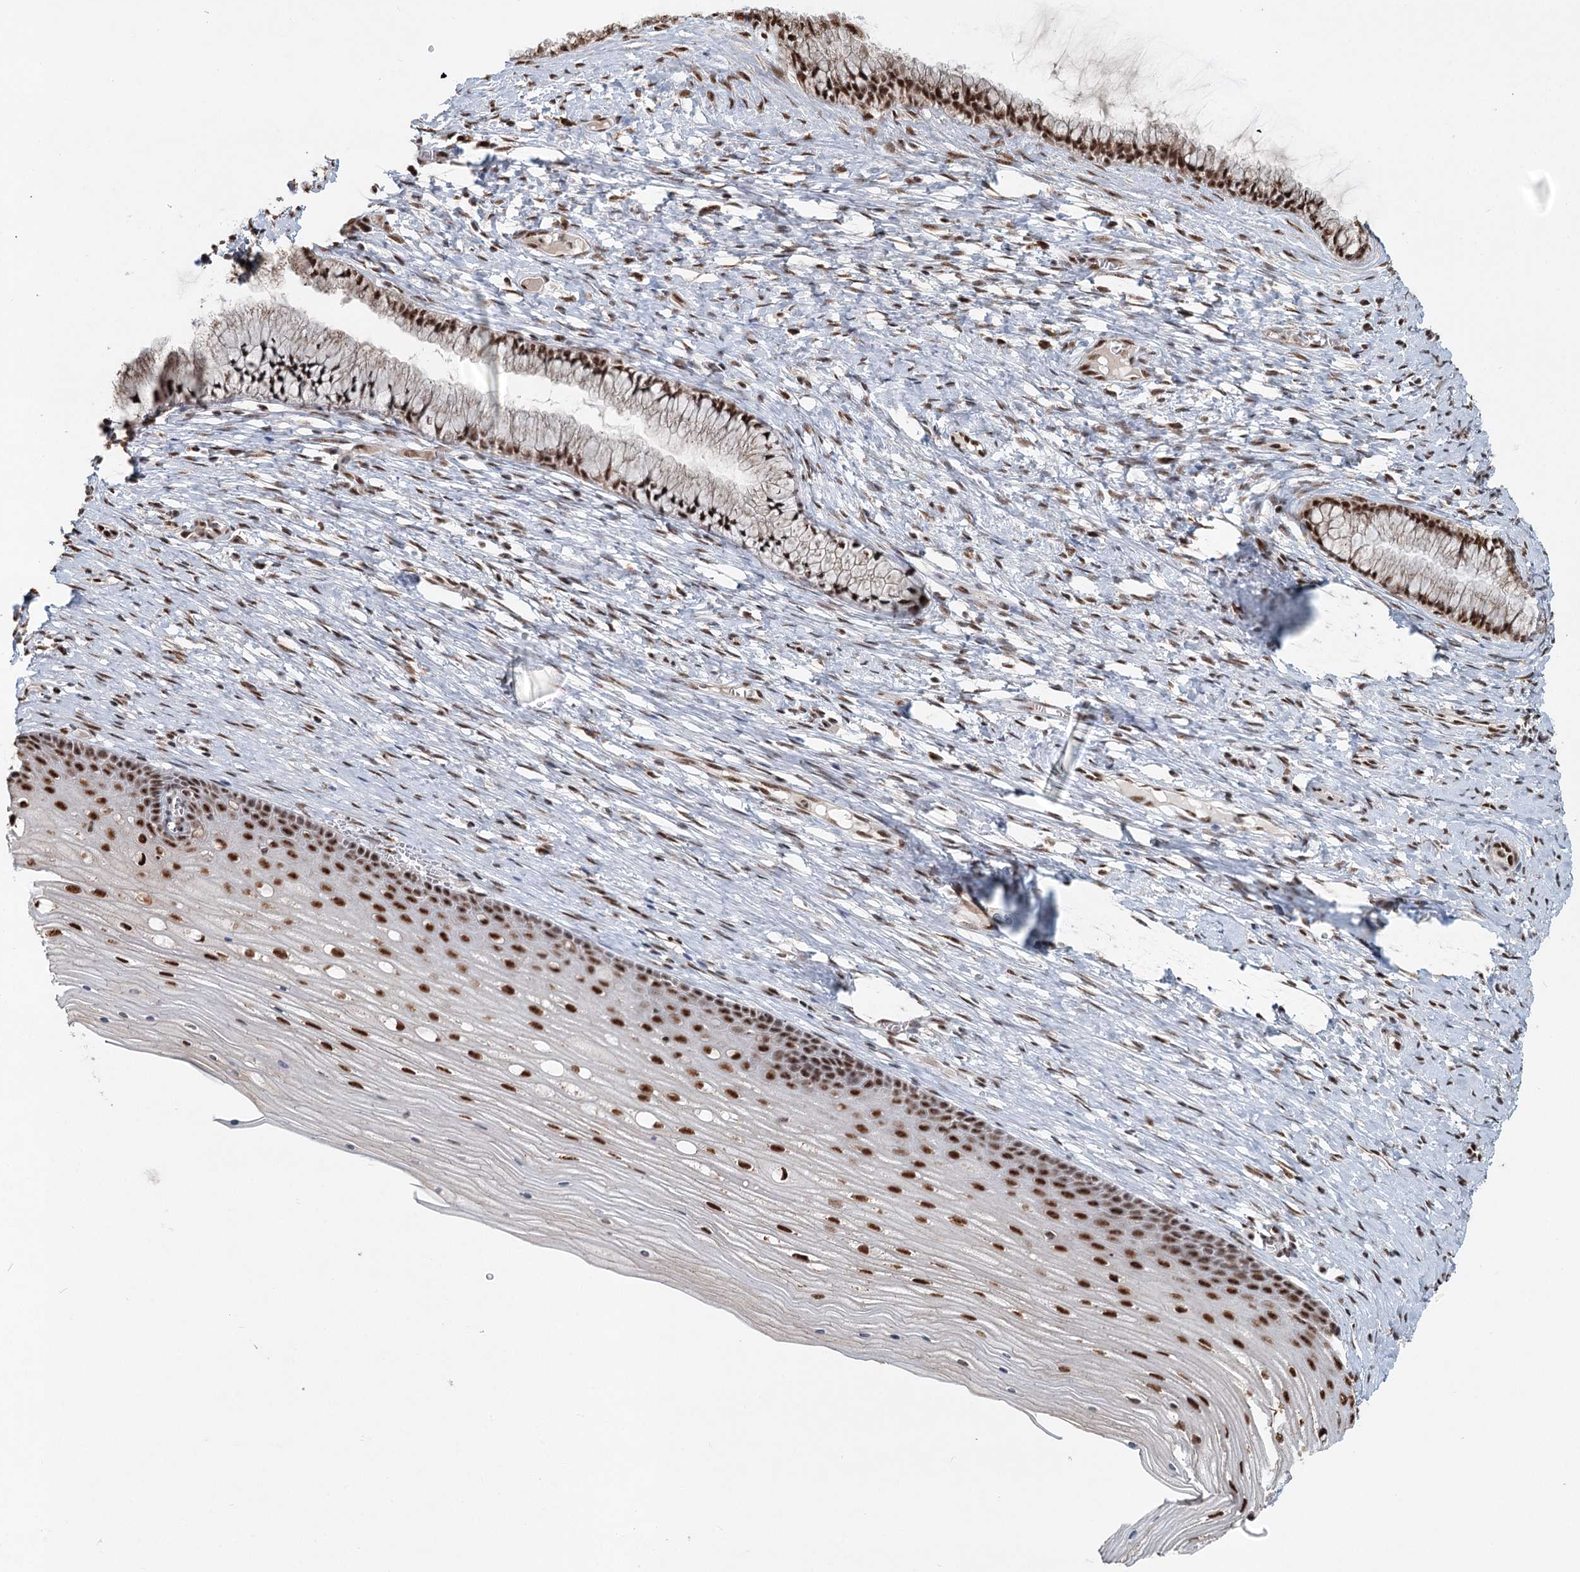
{"staining": {"intensity": "moderate", "quantity": "25%-75%", "location": "nuclear"}, "tissue": "cervix", "cell_type": "Glandular cells", "image_type": "normal", "snomed": [{"axis": "morphology", "description": "Normal tissue, NOS"}, {"axis": "topography", "description": "Cervix"}], "caption": "Unremarkable cervix demonstrates moderate nuclear expression in approximately 25%-75% of glandular cells.", "gene": "GPALPP1", "patient": {"sex": "female", "age": 42}}